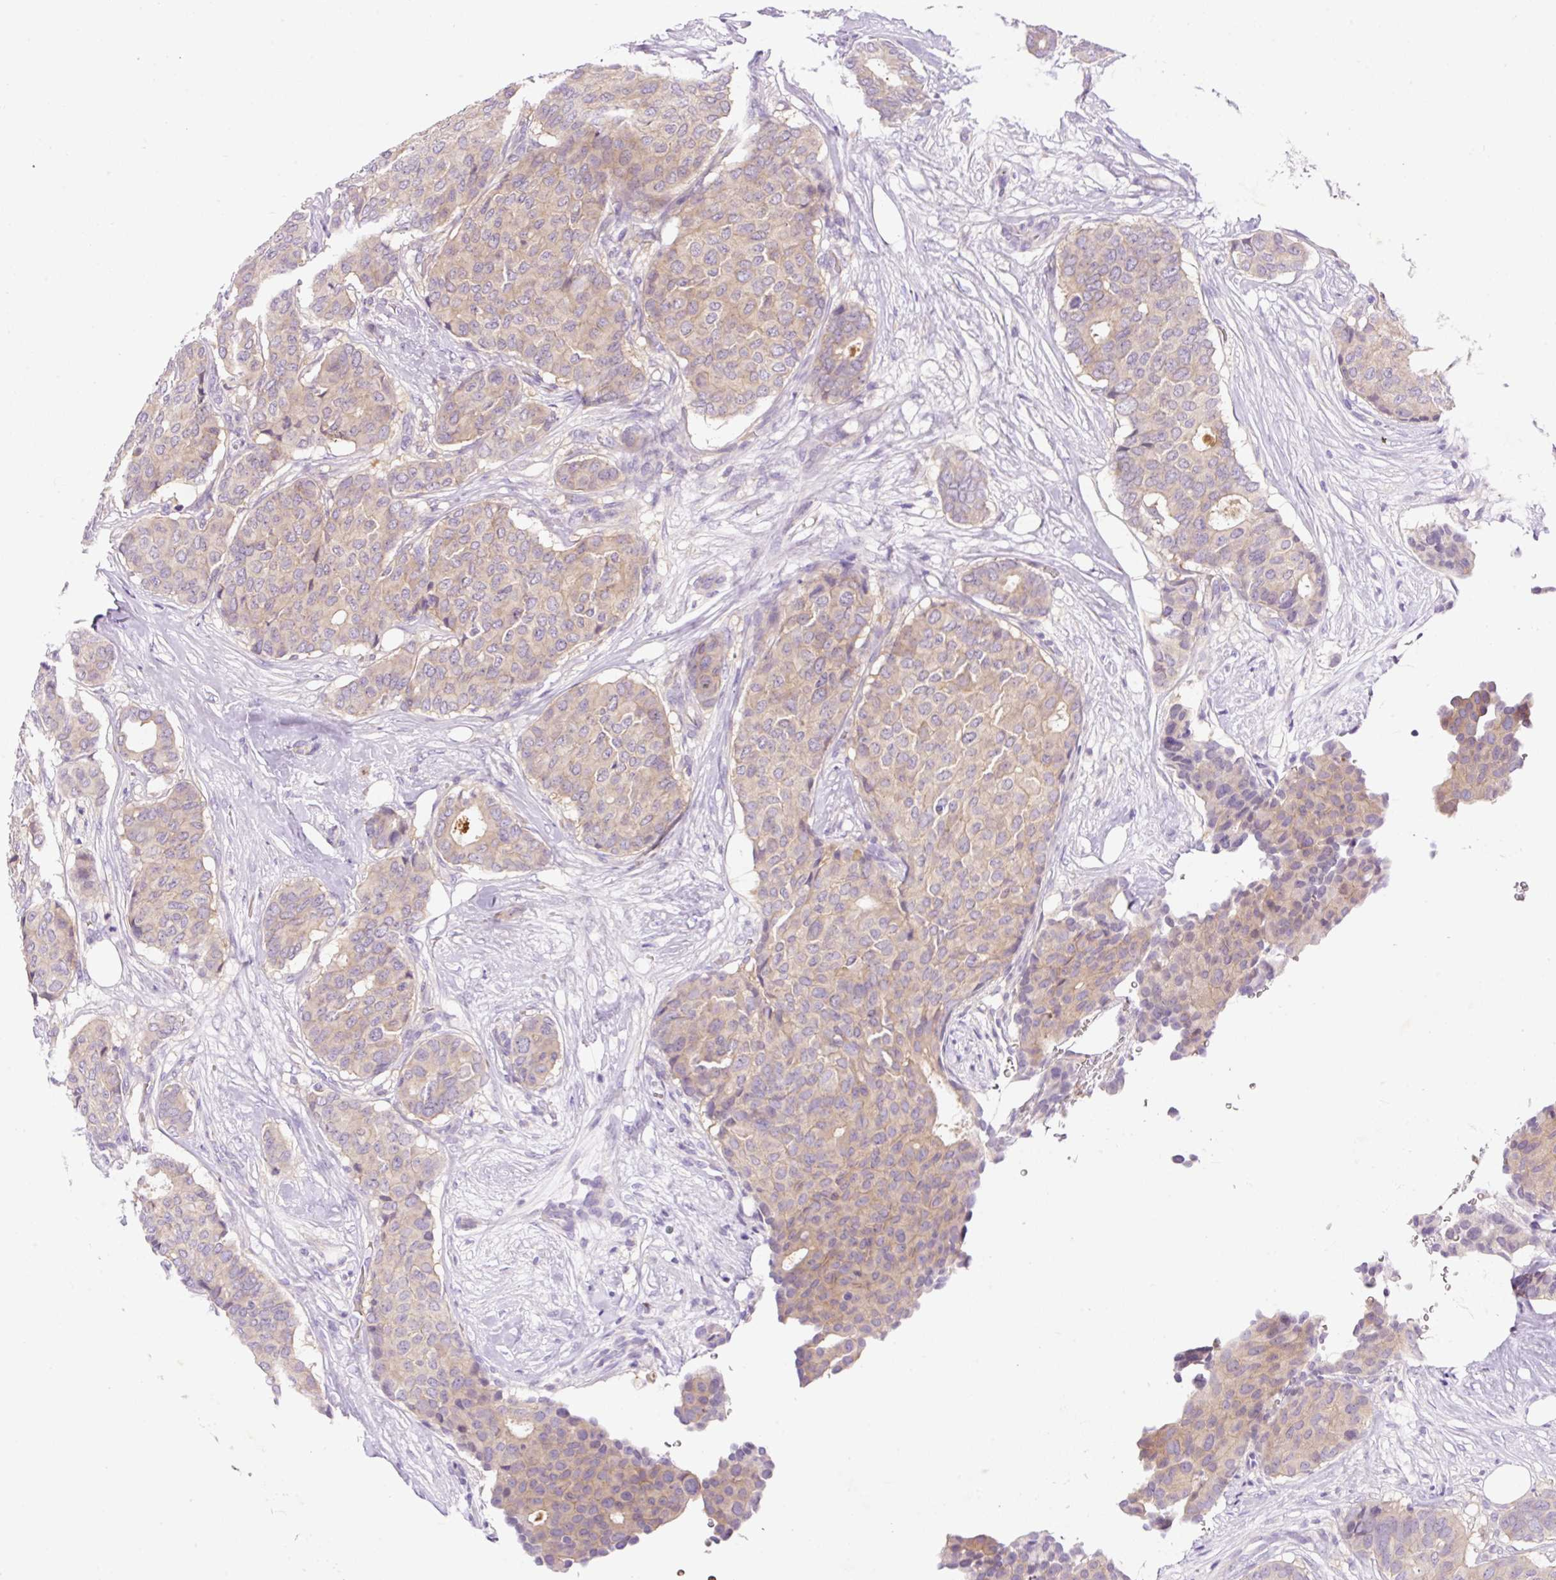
{"staining": {"intensity": "weak", "quantity": ">75%", "location": "cytoplasmic/membranous"}, "tissue": "breast cancer", "cell_type": "Tumor cells", "image_type": "cancer", "snomed": [{"axis": "morphology", "description": "Duct carcinoma"}, {"axis": "topography", "description": "Breast"}], "caption": "Breast cancer (infiltrating ductal carcinoma) stained for a protein (brown) demonstrates weak cytoplasmic/membranous positive staining in approximately >75% of tumor cells.", "gene": "LHFPL5", "patient": {"sex": "female", "age": 75}}